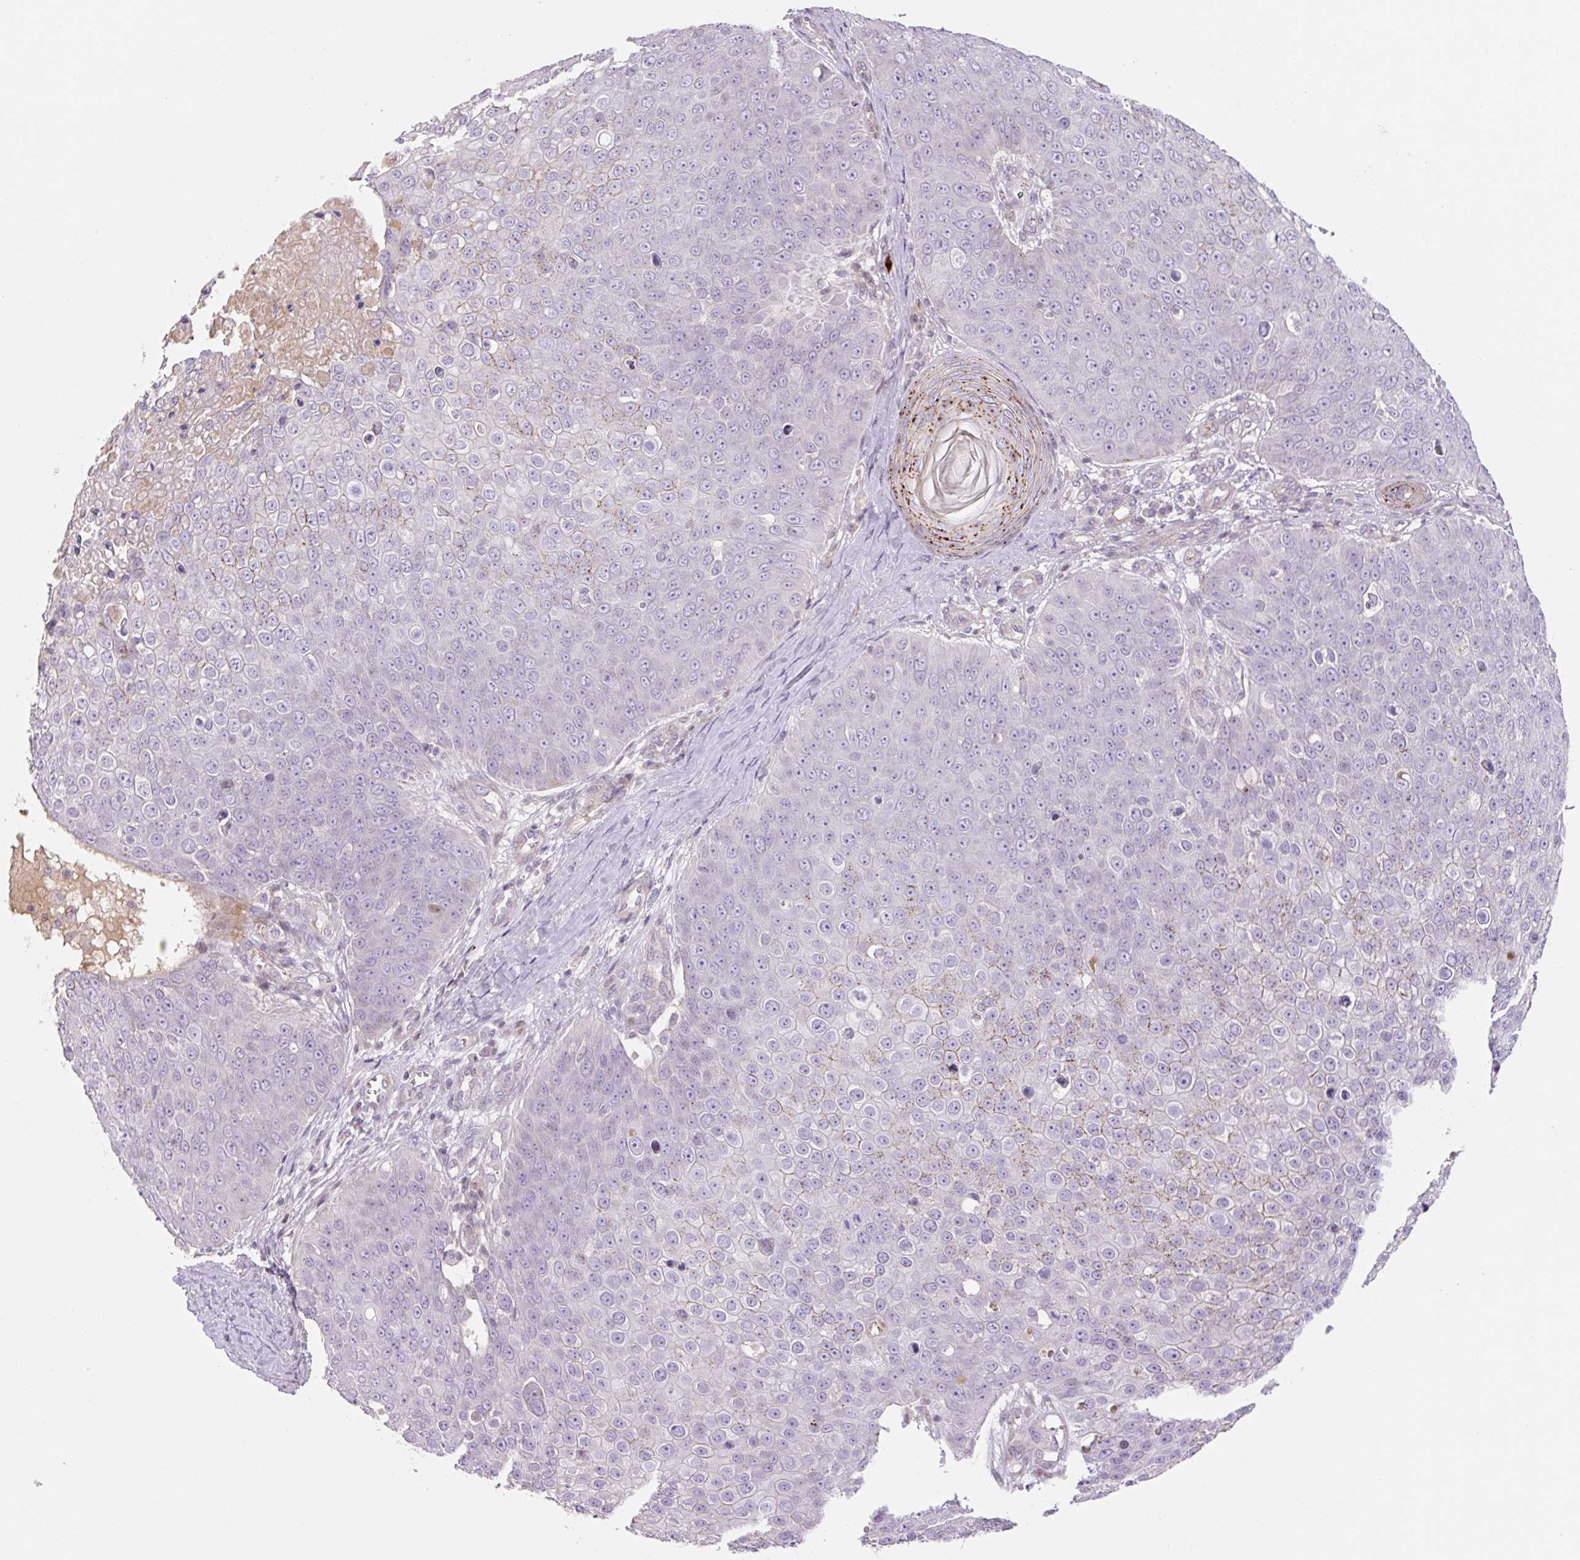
{"staining": {"intensity": "moderate", "quantity": "<25%", "location": "cytoplasmic/membranous"}, "tissue": "skin cancer", "cell_type": "Tumor cells", "image_type": "cancer", "snomed": [{"axis": "morphology", "description": "Squamous cell carcinoma, NOS"}, {"axis": "topography", "description": "Skin"}], "caption": "Immunohistochemical staining of human skin cancer (squamous cell carcinoma) demonstrates low levels of moderate cytoplasmic/membranous protein expression in about <25% of tumor cells. (DAB IHC, brown staining for protein, blue staining for nuclei).", "gene": "ZNF552", "patient": {"sex": "male", "age": 71}}